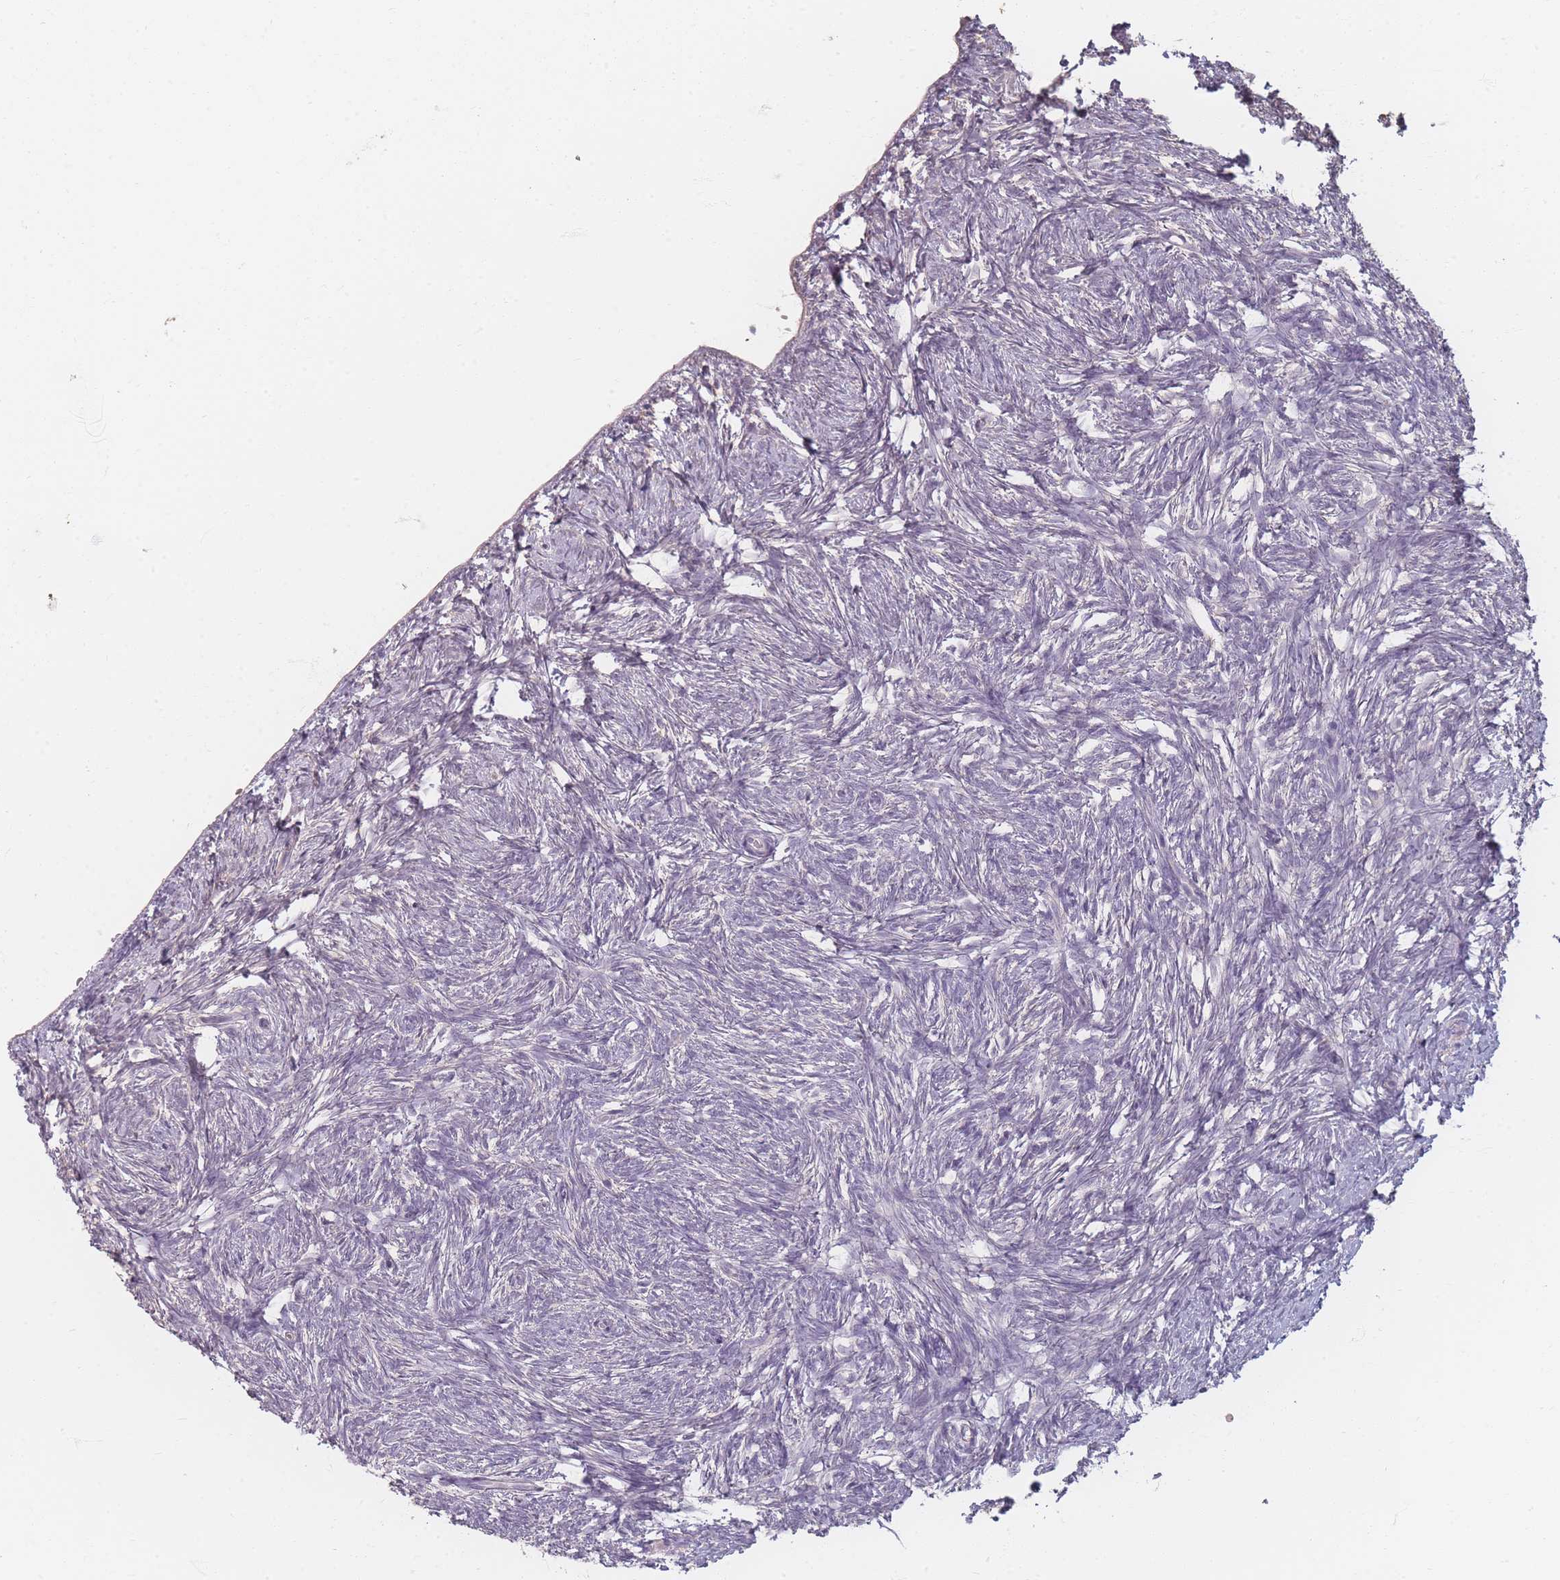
{"staining": {"intensity": "negative", "quantity": "none", "location": "none"}, "tissue": "ovary", "cell_type": "Ovarian stroma cells", "image_type": "normal", "snomed": [{"axis": "morphology", "description": "Normal tissue, NOS"}, {"axis": "topography", "description": "Ovary"}], "caption": "Immunohistochemical staining of normal ovary displays no significant staining in ovarian stroma cells.", "gene": "RFTN1", "patient": {"sex": "female", "age": 51}}